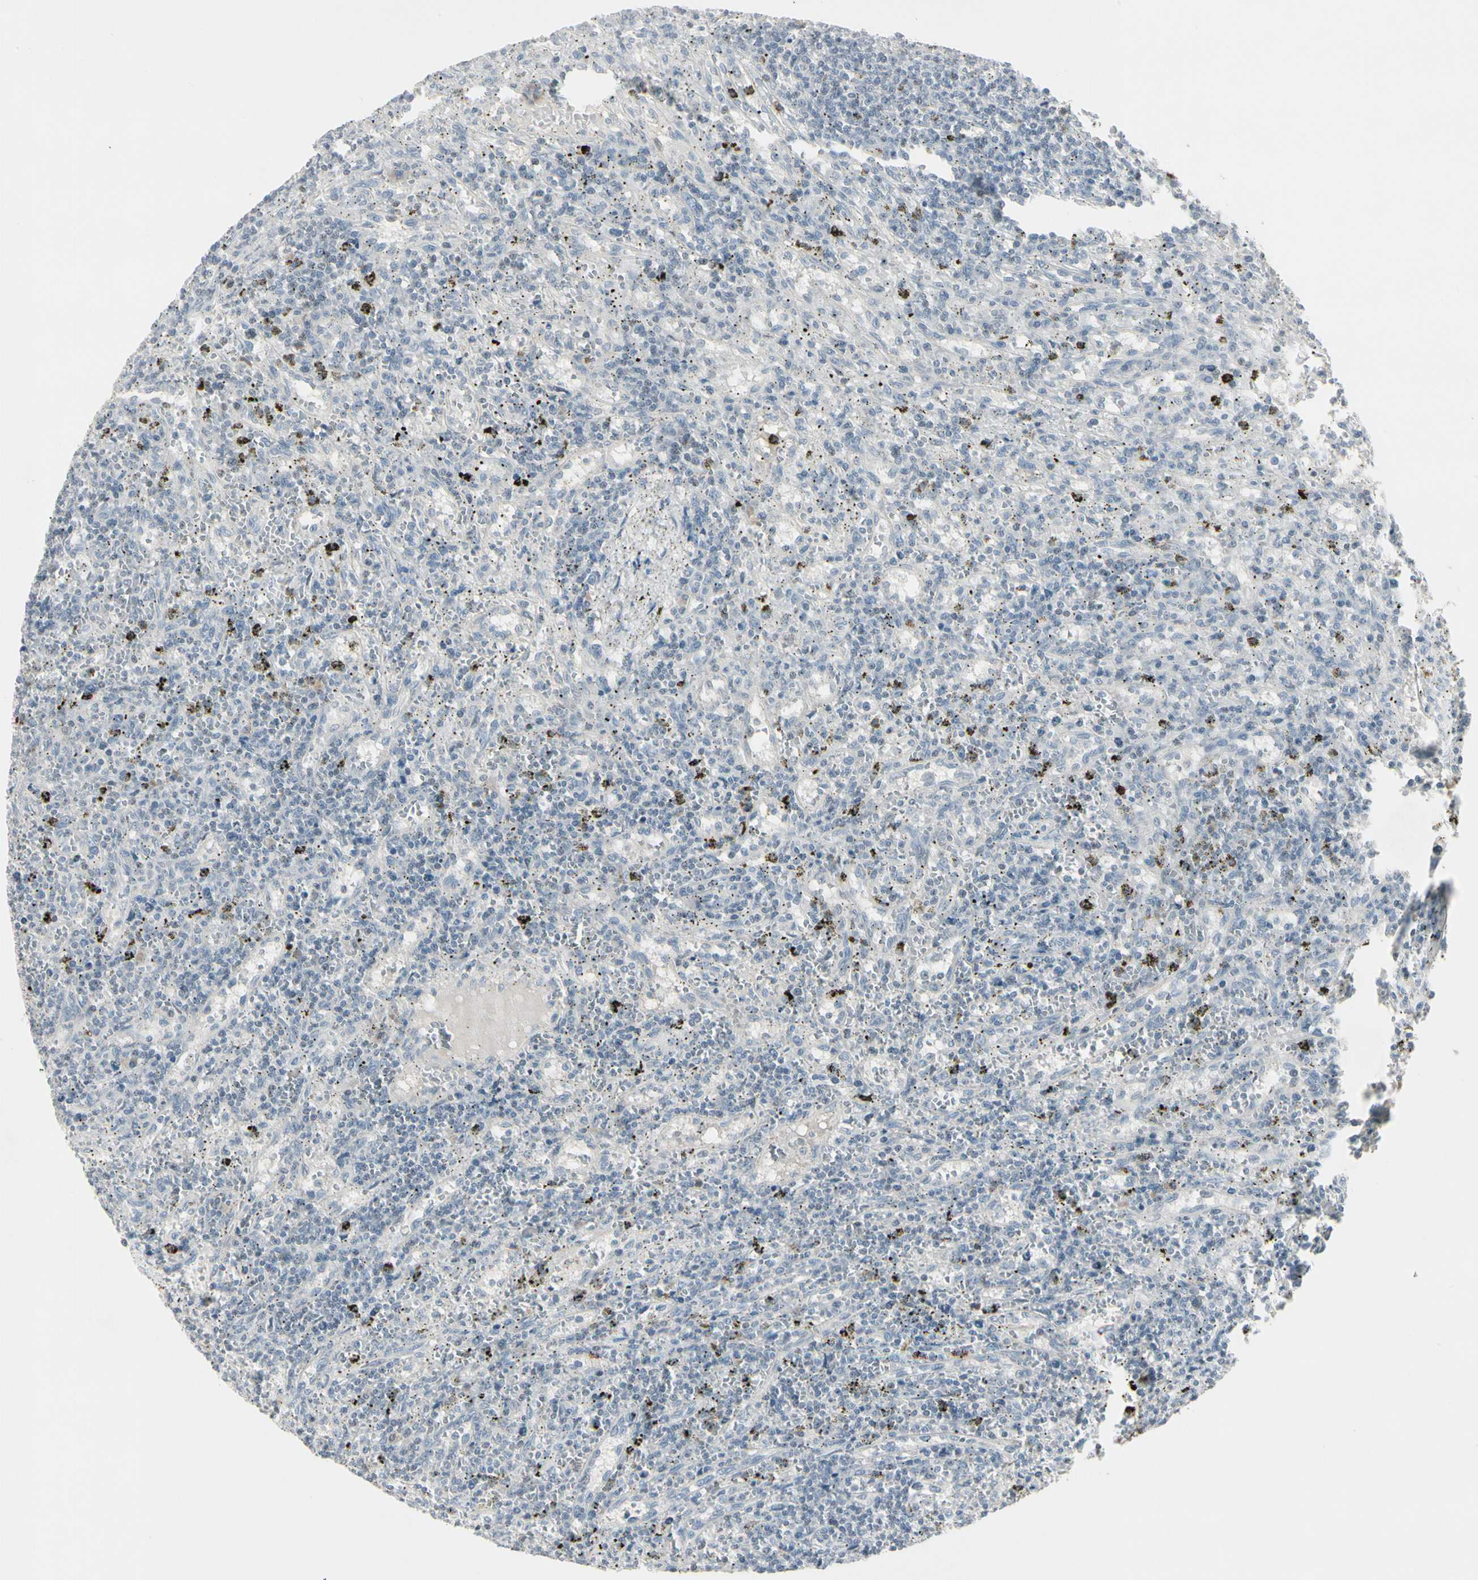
{"staining": {"intensity": "negative", "quantity": "none", "location": "none"}, "tissue": "lymphoma", "cell_type": "Tumor cells", "image_type": "cancer", "snomed": [{"axis": "morphology", "description": "Malignant lymphoma, non-Hodgkin's type, Low grade"}, {"axis": "topography", "description": "Spleen"}], "caption": "A high-resolution image shows immunohistochemistry staining of lymphoma, which demonstrates no significant expression in tumor cells.", "gene": "DMPK", "patient": {"sex": "male", "age": 76}}